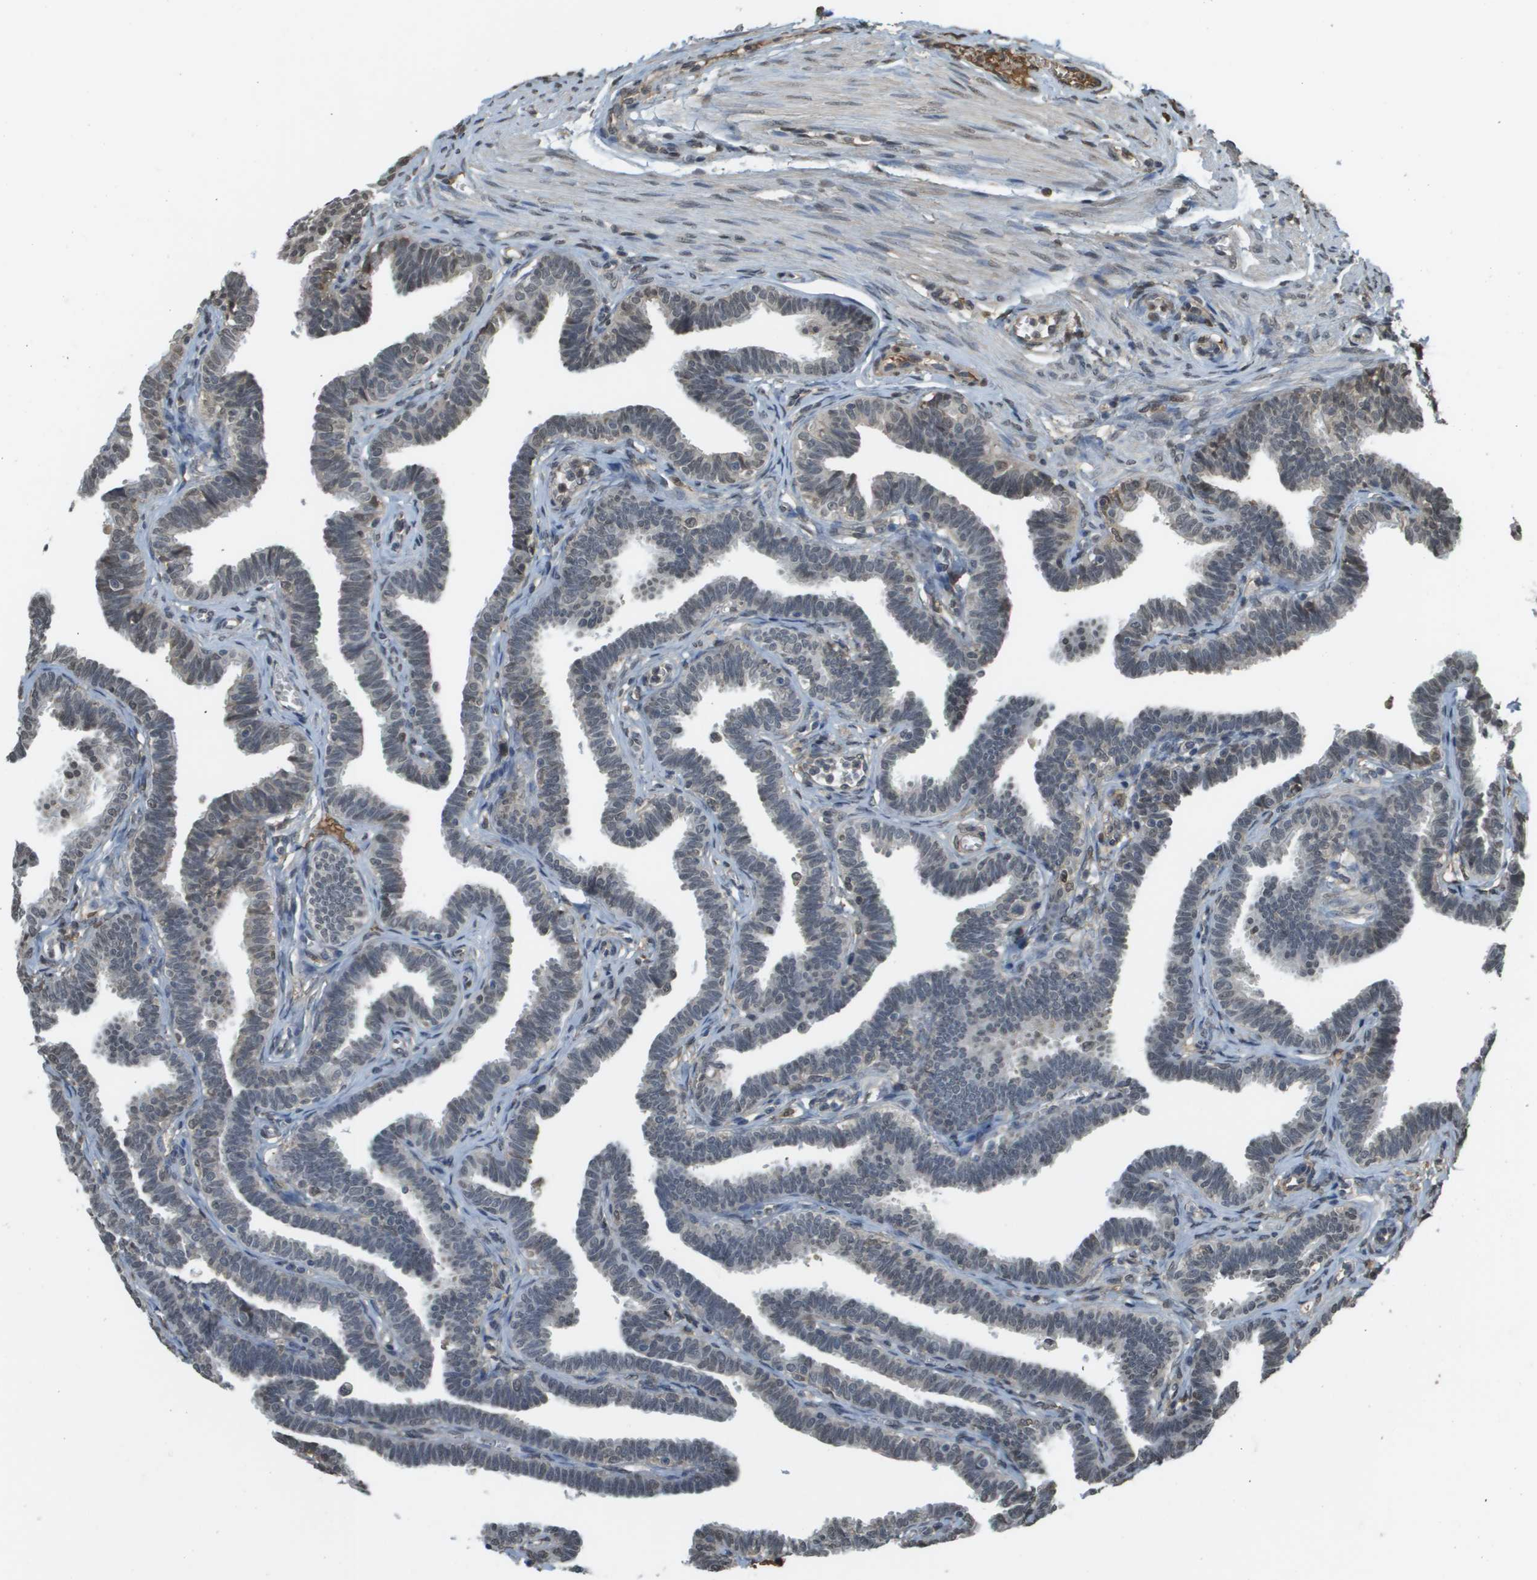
{"staining": {"intensity": "negative", "quantity": "none", "location": "none"}, "tissue": "fallopian tube", "cell_type": "Glandular cells", "image_type": "normal", "snomed": [{"axis": "morphology", "description": "Normal tissue, NOS"}, {"axis": "topography", "description": "Fallopian tube"}, {"axis": "topography", "description": "Ovary"}], "caption": "Immunohistochemical staining of unremarkable human fallopian tube demonstrates no significant positivity in glandular cells. (Immunohistochemistry (ihc), brightfield microscopy, high magnification).", "gene": "NDRG2", "patient": {"sex": "female", "age": 23}}